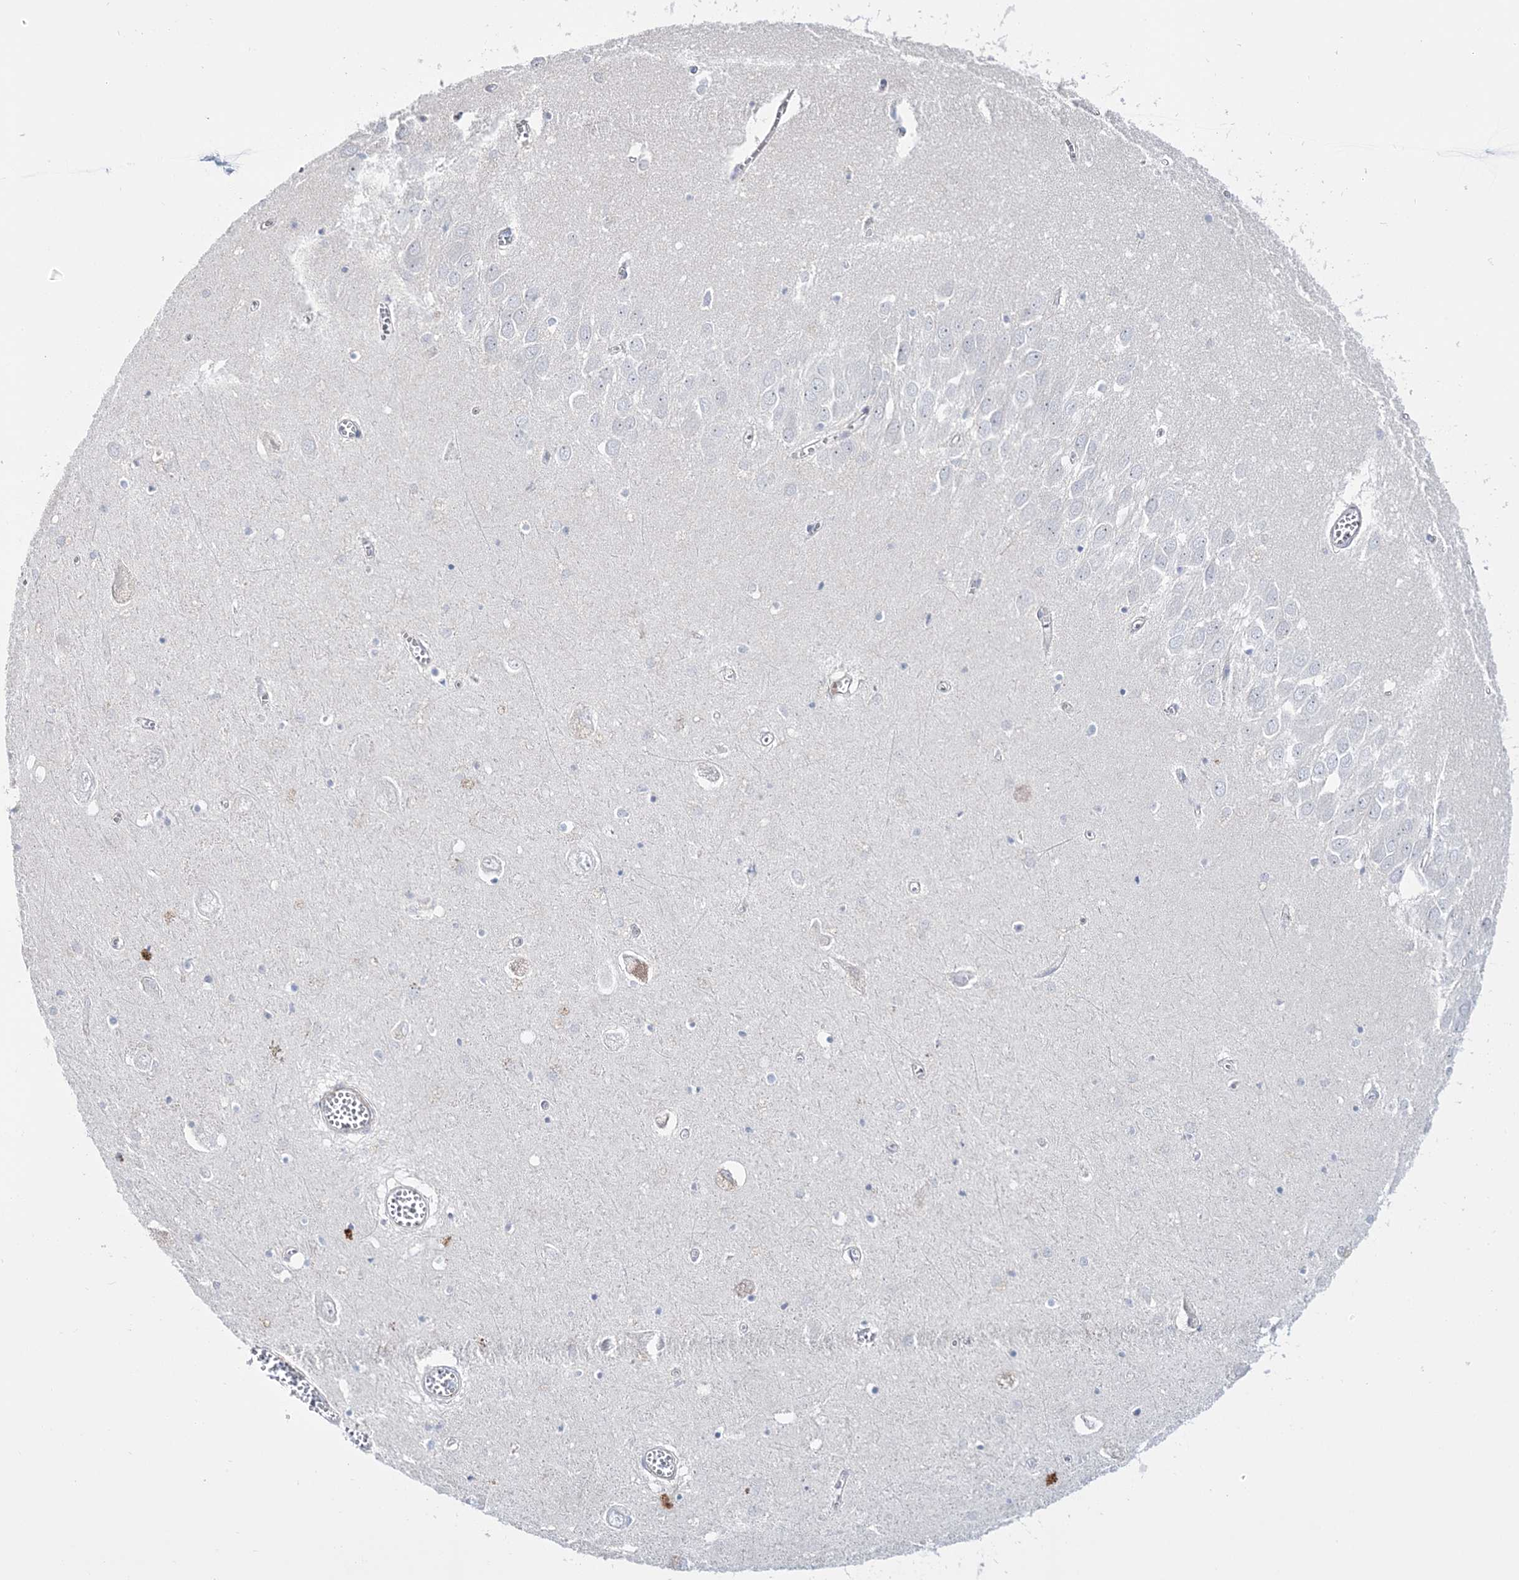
{"staining": {"intensity": "negative", "quantity": "none", "location": "none"}, "tissue": "hippocampus", "cell_type": "Glial cells", "image_type": "normal", "snomed": [{"axis": "morphology", "description": "Normal tissue, NOS"}, {"axis": "topography", "description": "Hippocampus"}], "caption": "Glial cells show no significant expression in unremarkable hippocampus.", "gene": "ANO1", "patient": {"sex": "male", "age": 70}}